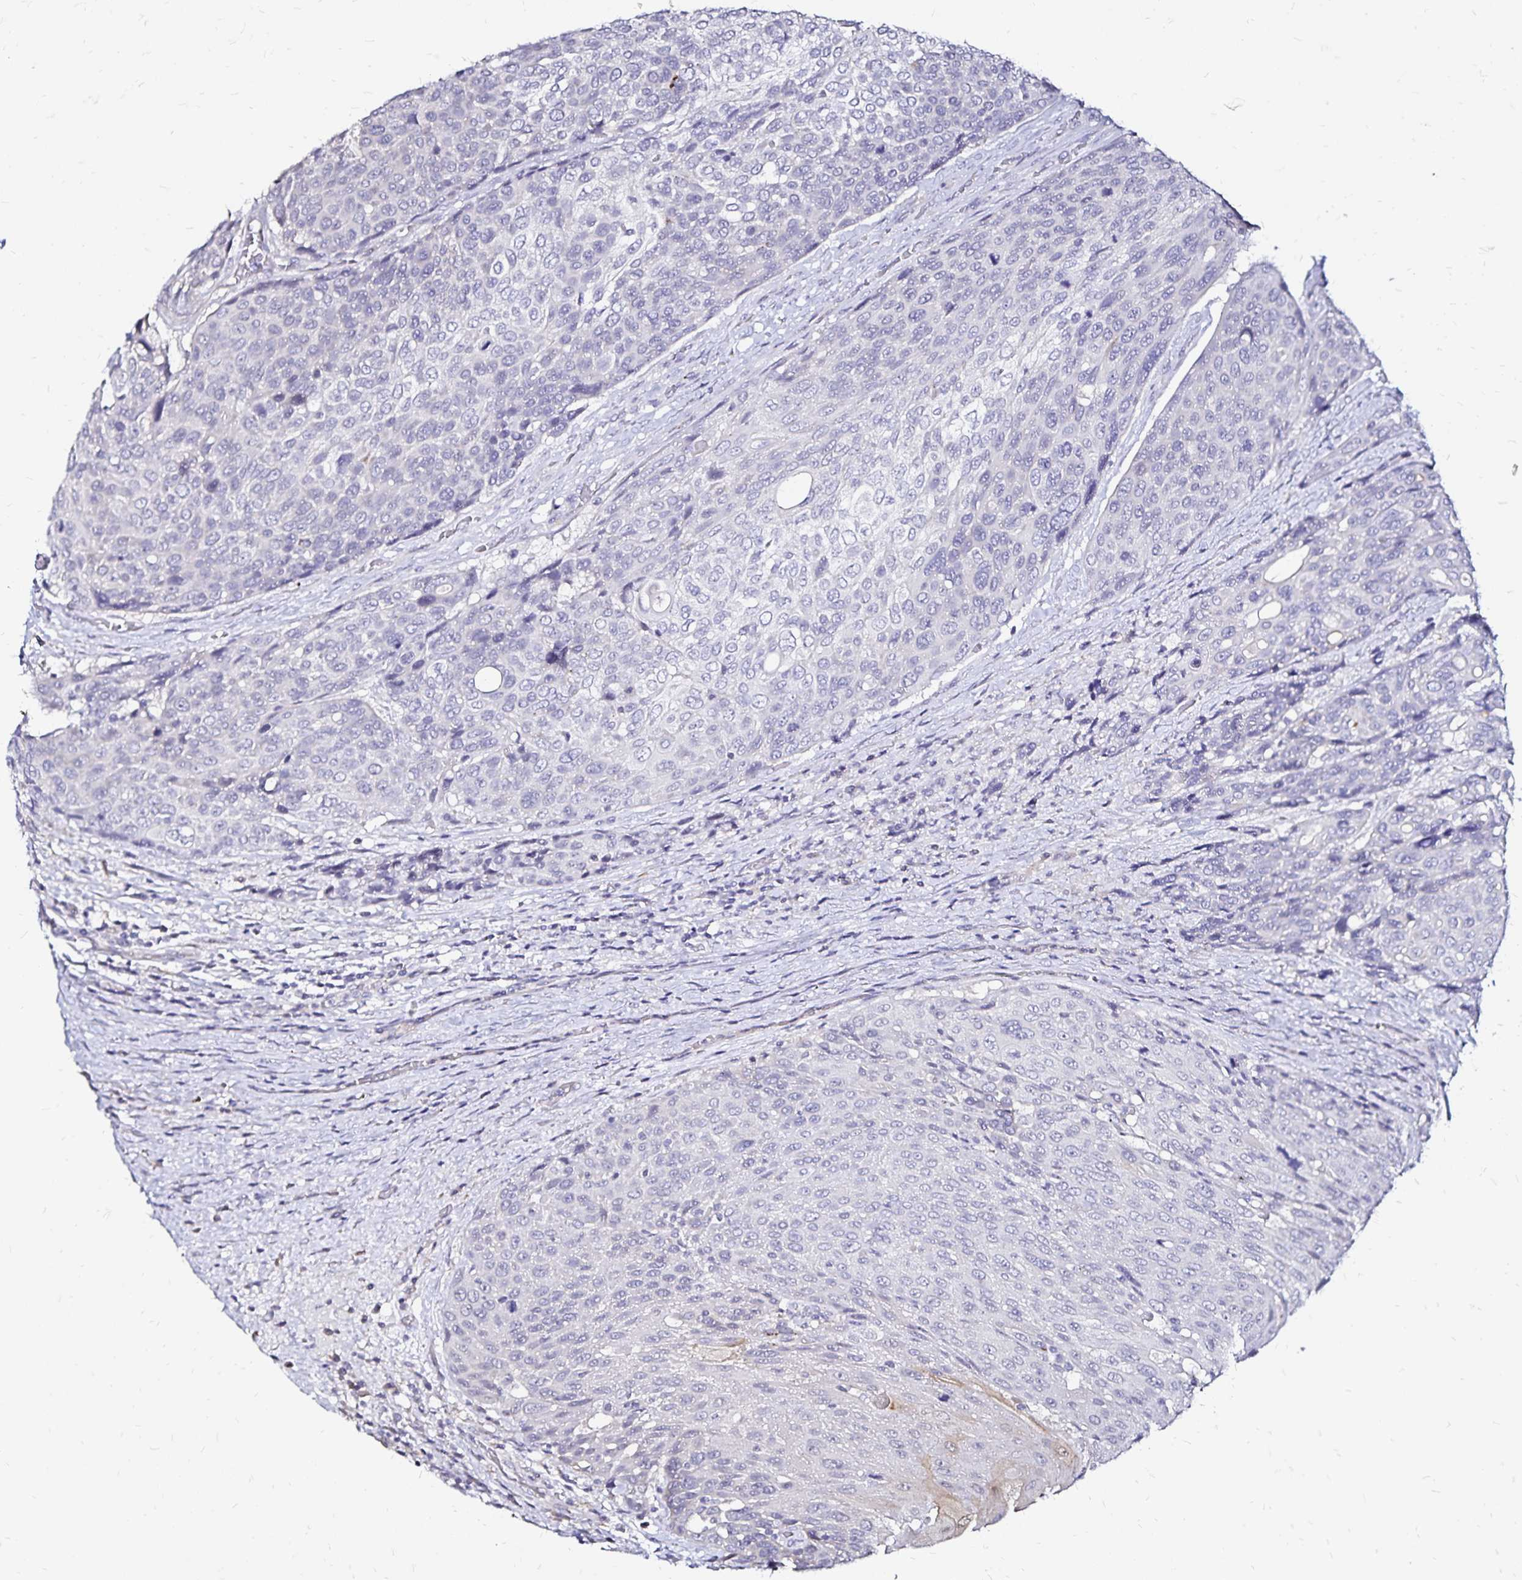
{"staining": {"intensity": "negative", "quantity": "none", "location": "none"}, "tissue": "urothelial cancer", "cell_type": "Tumor cells", "image_type": "cancer", "snomed": [{"axis": "morphology", "description": "Urothelial carcinoma, High grade"}, {"axis": "topography", "description": "Urinary bladder"}], "caption": "IHC histopathology image of urothelial cancer stained for a protein (brown), which displays no staining in tumor cells. The staining is performed using DAB (3,3'-diaminobenzidine) brown chromogen with nuclei counter-stained in using hematoxylin.", "gene": "SLC5A1", "patient": {"sex": "female", "age": 70}}